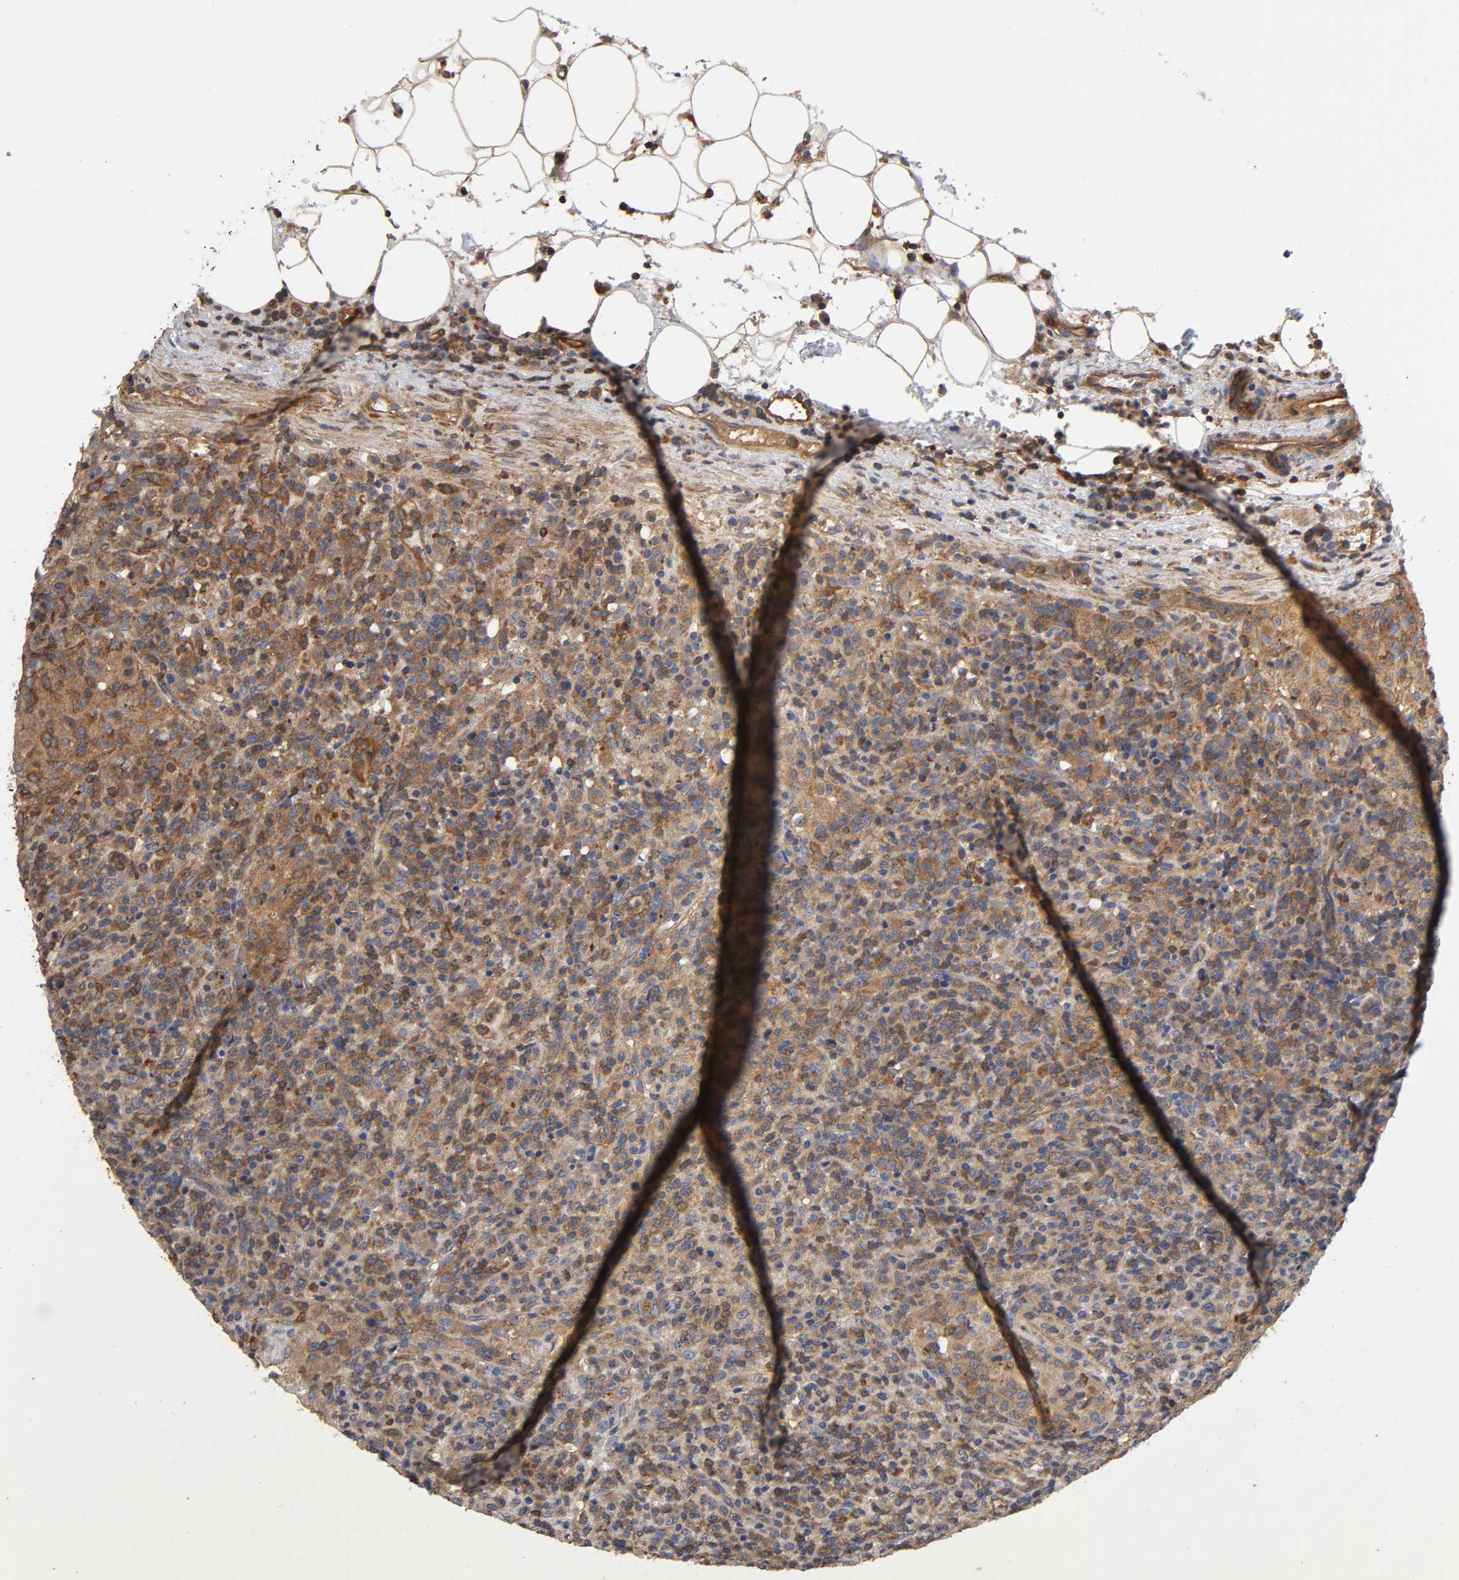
{"staining": {"intensity": "moderate", "quantity": ">75%", "location": "cytoplasmic/membranous"}, "tissue": "lymphoma", "cell_type": "Tumor cells", "image_type": "cancer", "snomed": [{"axis": "morphology", "description": "Hodgkin's disease, NOS"}, {"axis": "topography", "description": "Lymph node"}], "caption": "A histopathology image of human lymphoma stained for a protein shows moderate cytoplasmic/membranous brown staining in tumor cells. (DAB IHC with brightfield microscopy, high magnification).", "gene": "LAMTOR2", "patient": {"sex": "male", "age": 65}}